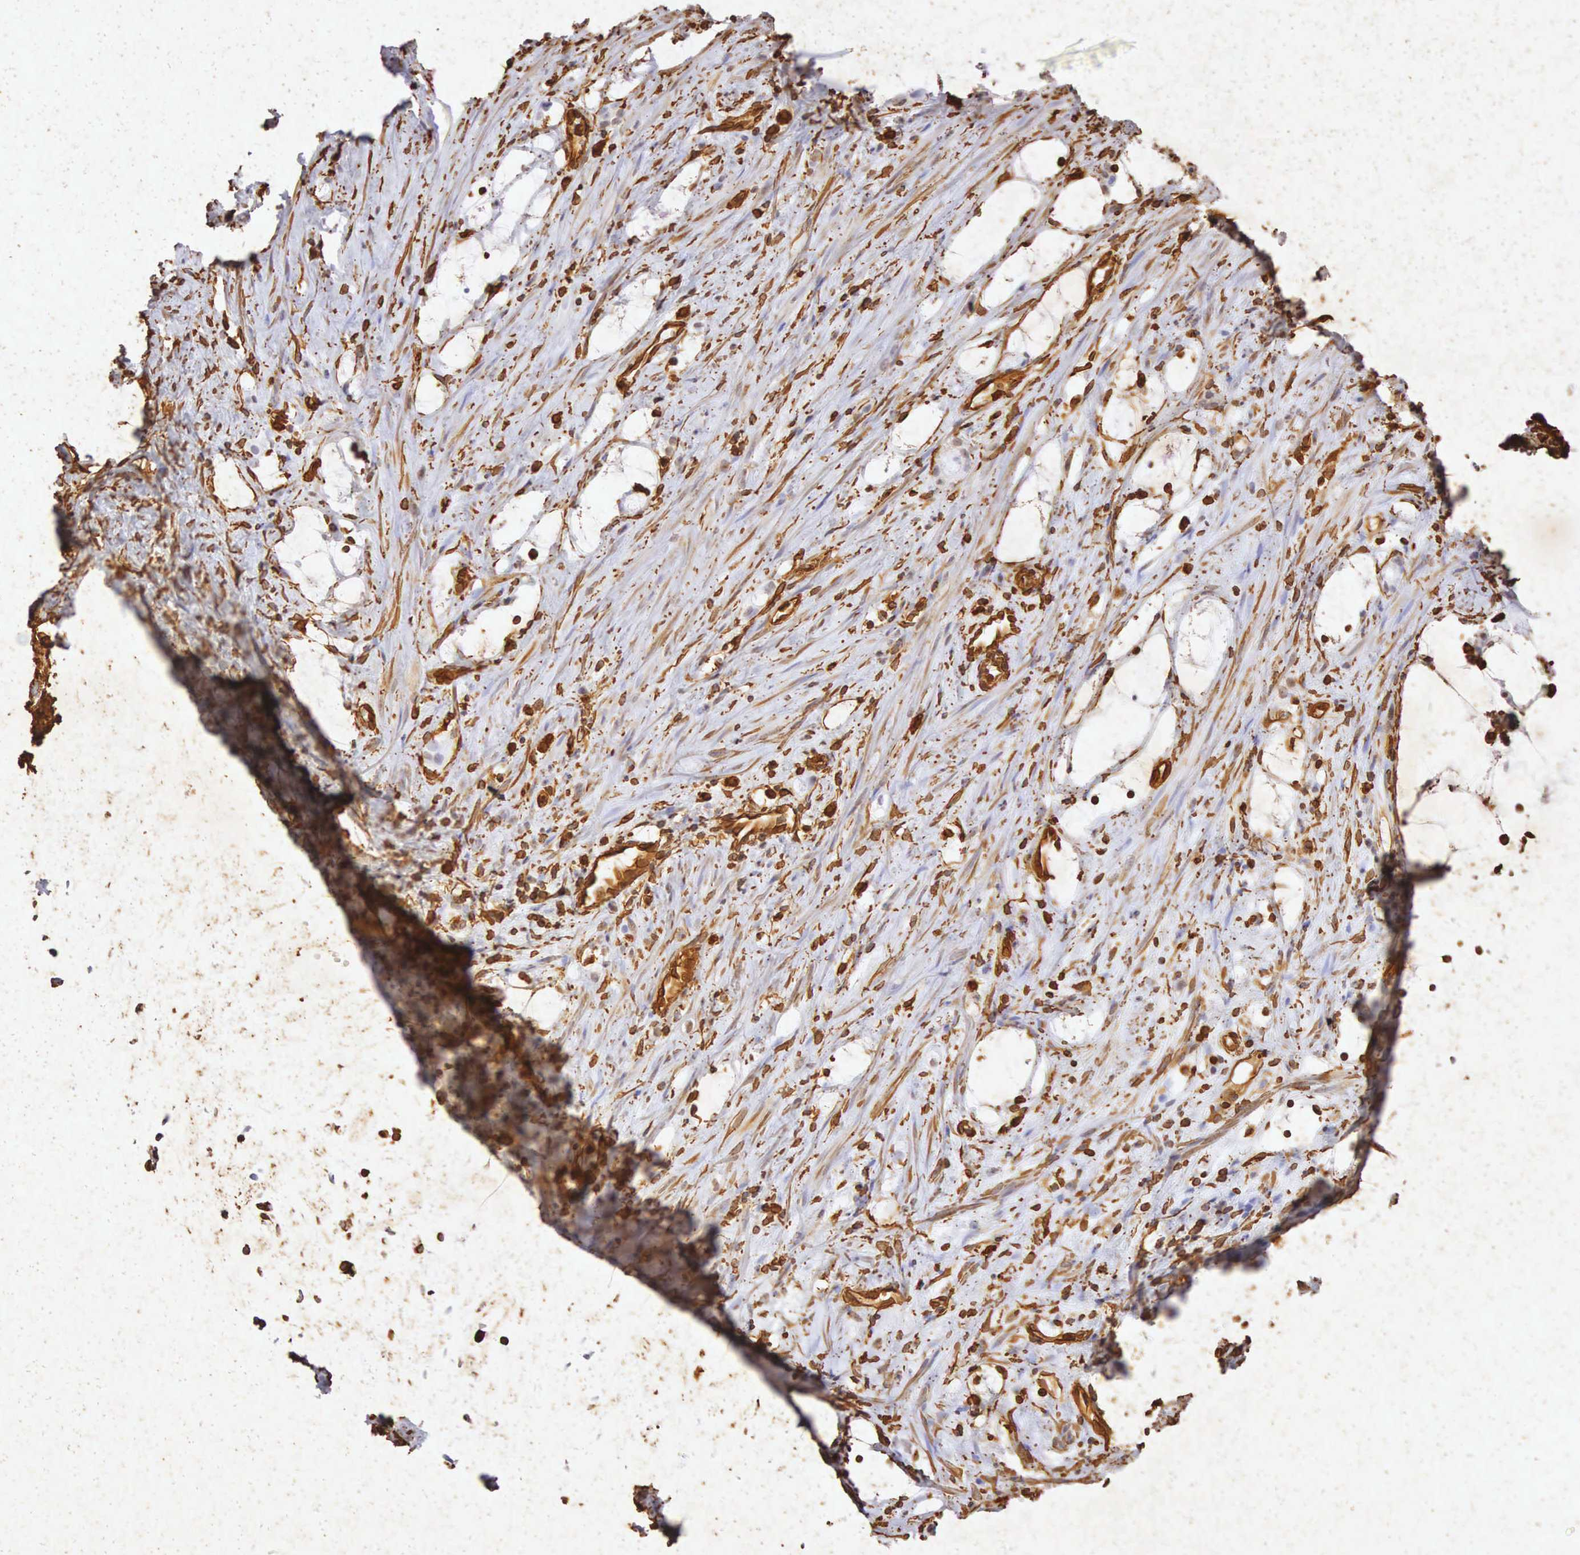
{"staining": {"intensity": "strong", "quantity": "<25%", "location": "cytoplasmic/membranous,nuclear"}, "tissue": "seminal vesicle", "cell_type": "Glandular cells", "image_type": "normal", "snomed": [{"axis": "morphology", "description": "Normal tissue, NOS"}, {"axis": "topography", "description": "Seminal veicle"}], "caption": "Protein expression by immunohistochemistry demonstrates strong cytoplasmic/membranous,nuclear staining in approximately <25% of glandular cells in benign seminal vesicle.", "gene": "VIM", "patient": {"sex": "male", "age": 60}}